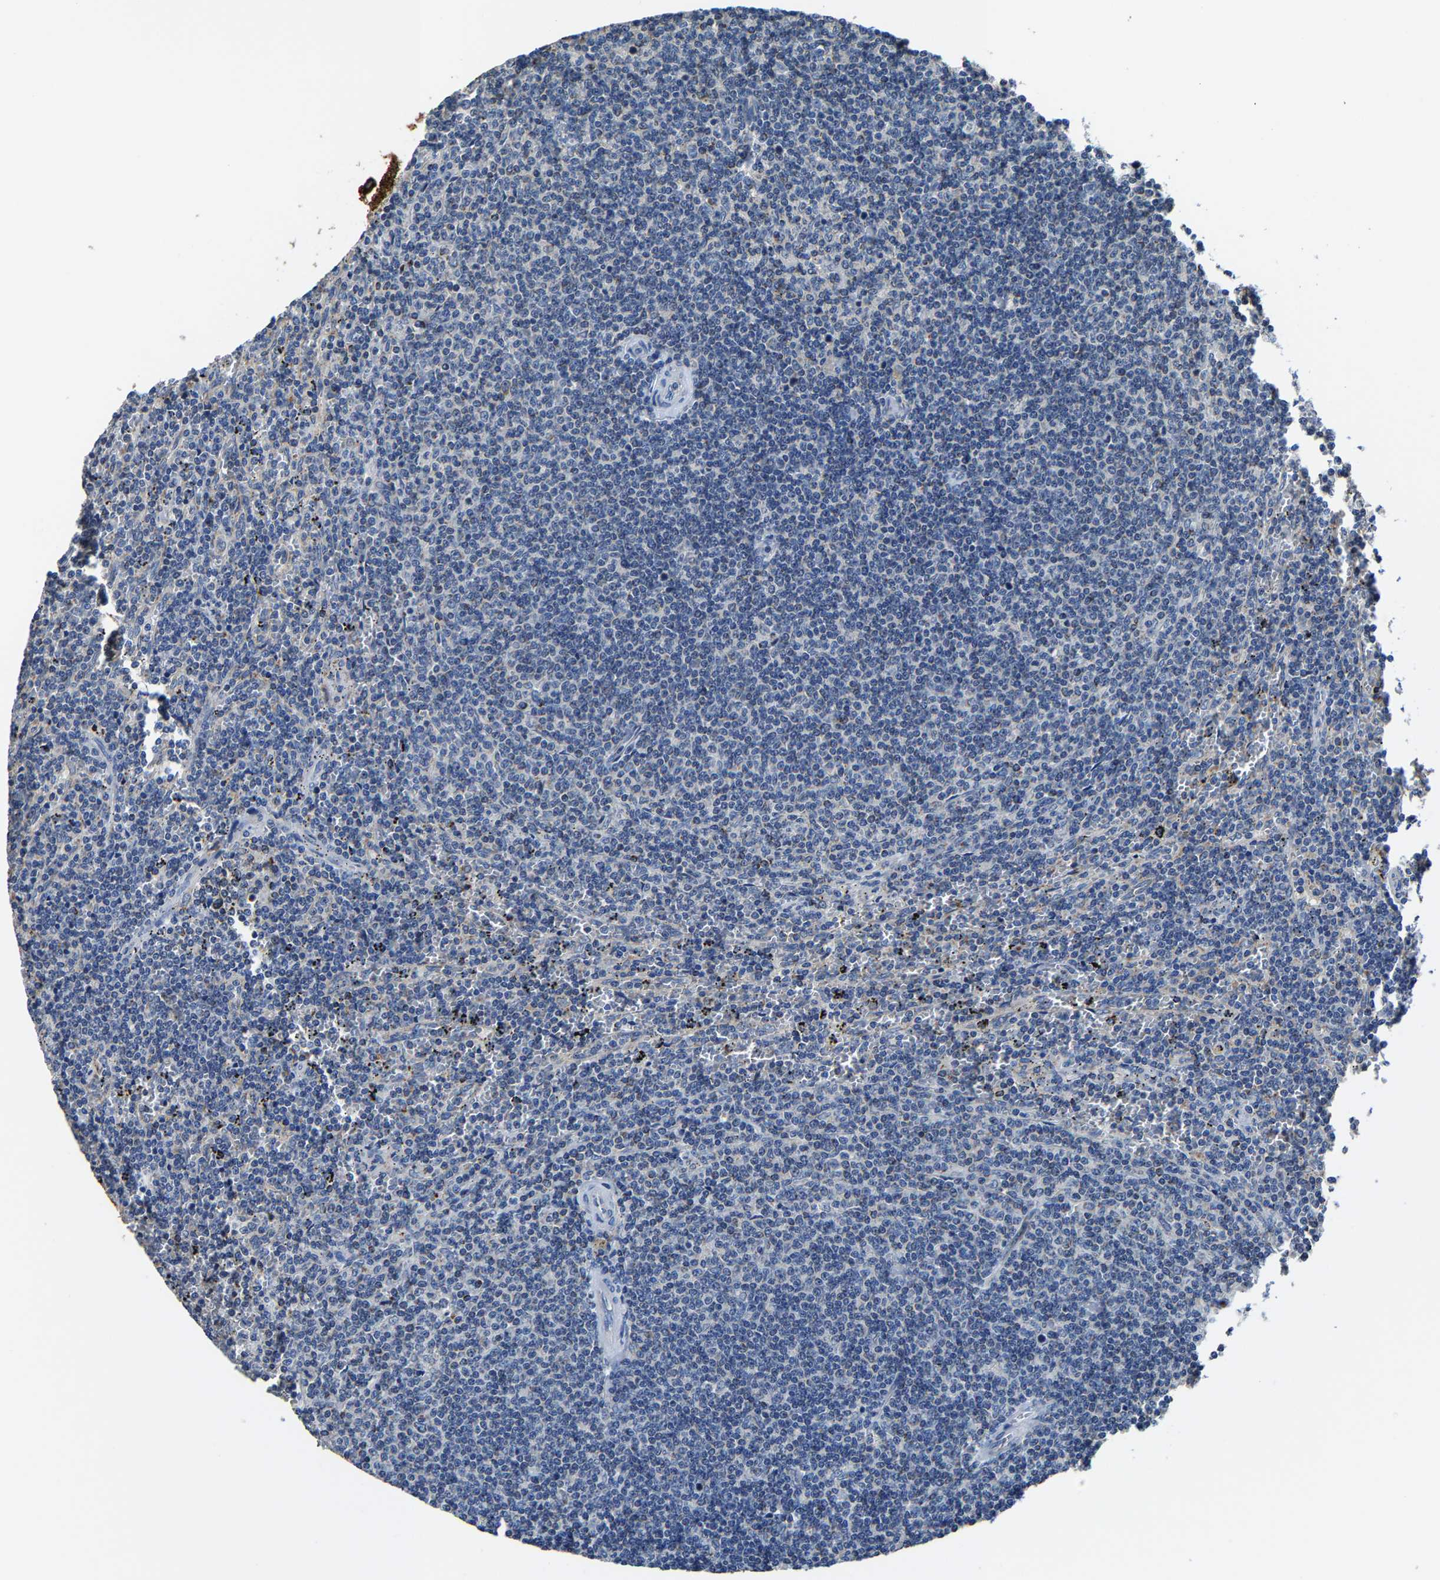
{"staining": {"intensity": "negative", "quantity": "none", "location": "none"}, "tissue": "lymphoma", "cell_type": "Tumor cells", "image_type": "cancer", "snomed": [{"axis": "morphology", "description": "Malignant lymphoma, non-Hodgkin's type, Low grade"}, {"axis": "topography", "description": "Spleen"}], "caption": "A high-resolution micrograph shows immunohistochemistry staining of low-grade malignant lymphoma, non-Hodgkin's type, which exhibits no significant expression in tumor cells.", "gene": "AGK", "patient": {"sex": "female", "age": 50}}